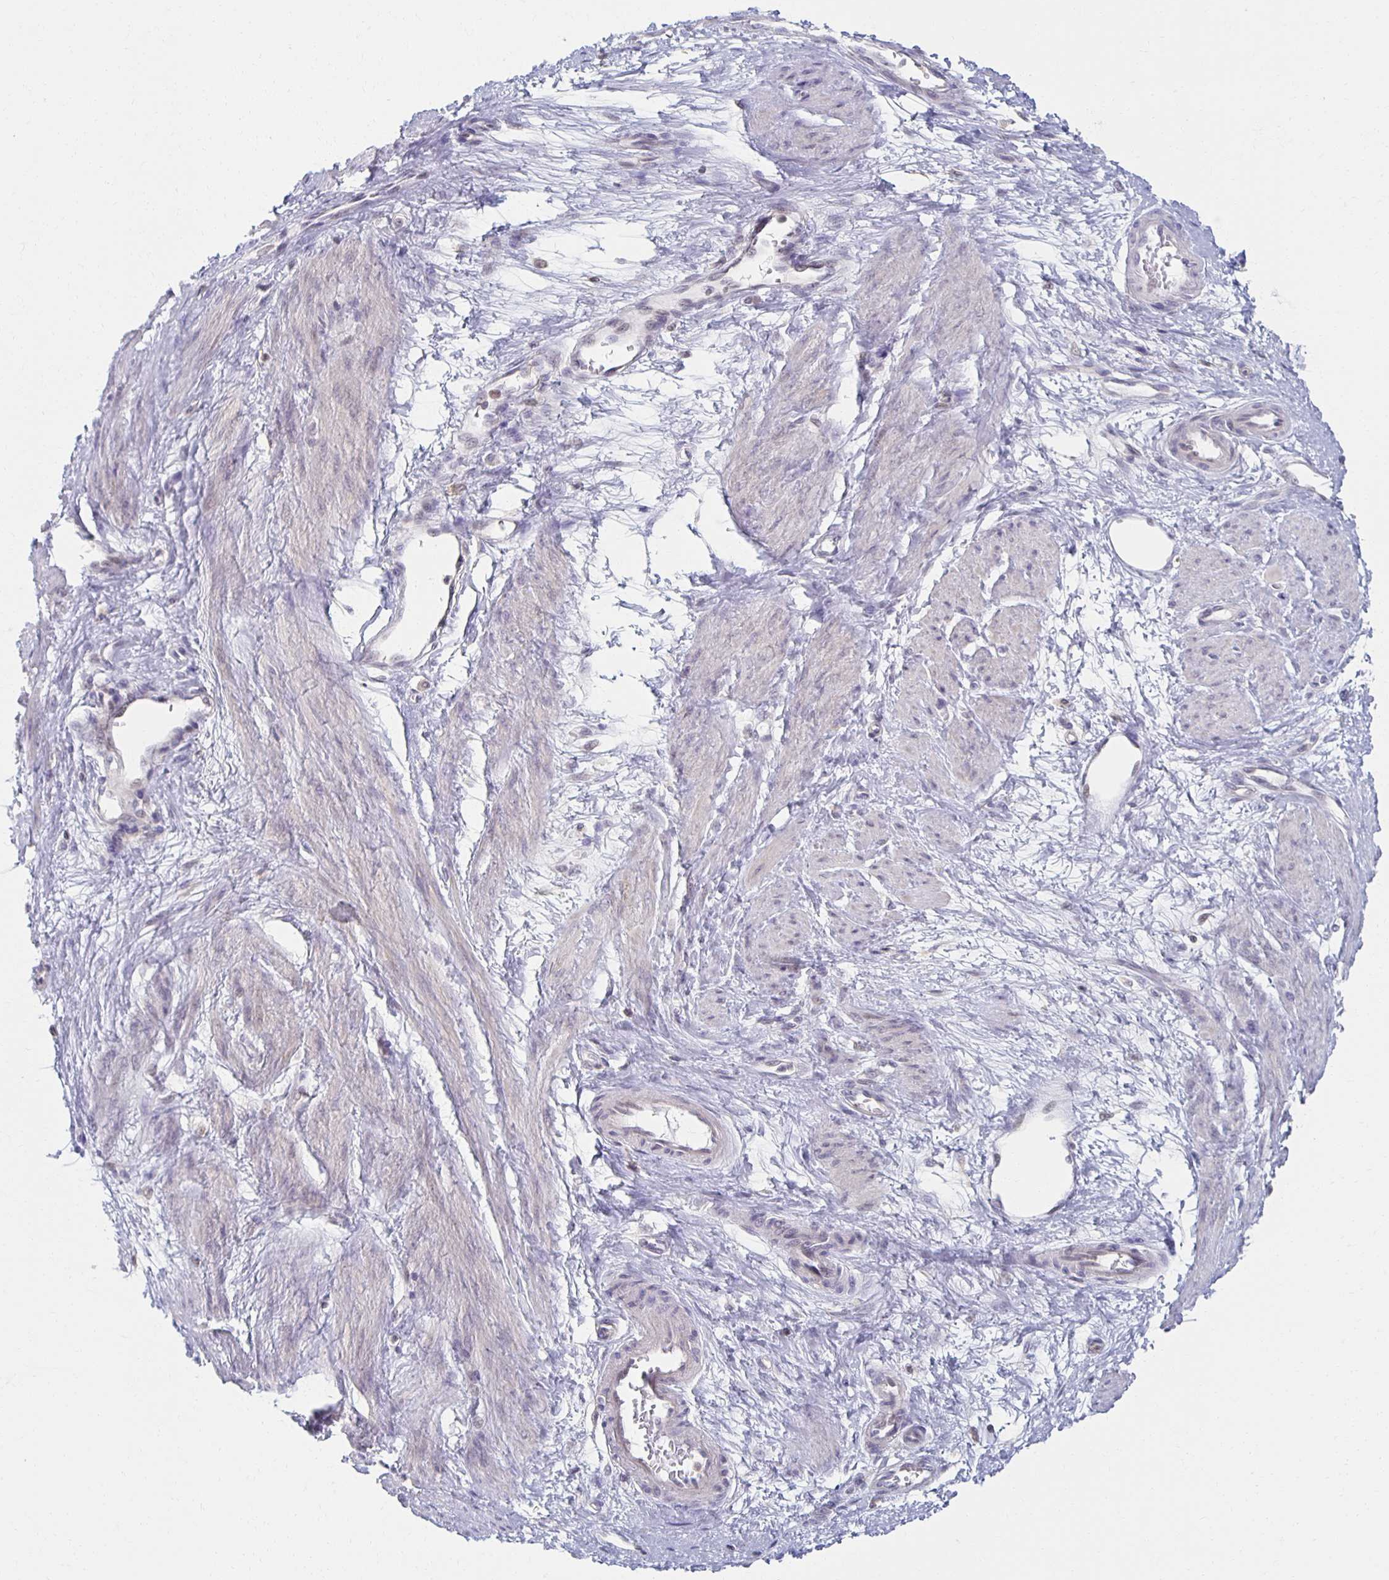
{"staining": {"intensity": "negative", "quantity": "none", "location": "none"}, "tissue": "smooth muscle", "cell_type": "Smooth muscle cells", "image_type": "normal", "snomed": [{"axis": "morphology", "description": "Normal tissue, NOS"}, {"axis": "topography", "description": "Smooth muscle"}, {"axis": "topography", "description": "Uterus"}], "caption": "This image is of normal smooth muscle stained with IHC to label a protein in brown with the nuclei are counter-stained blue. There is no expression in smooth muscle cells.", "gene": "ZNF692", "patient": {"sex": "female", "age": 39}}